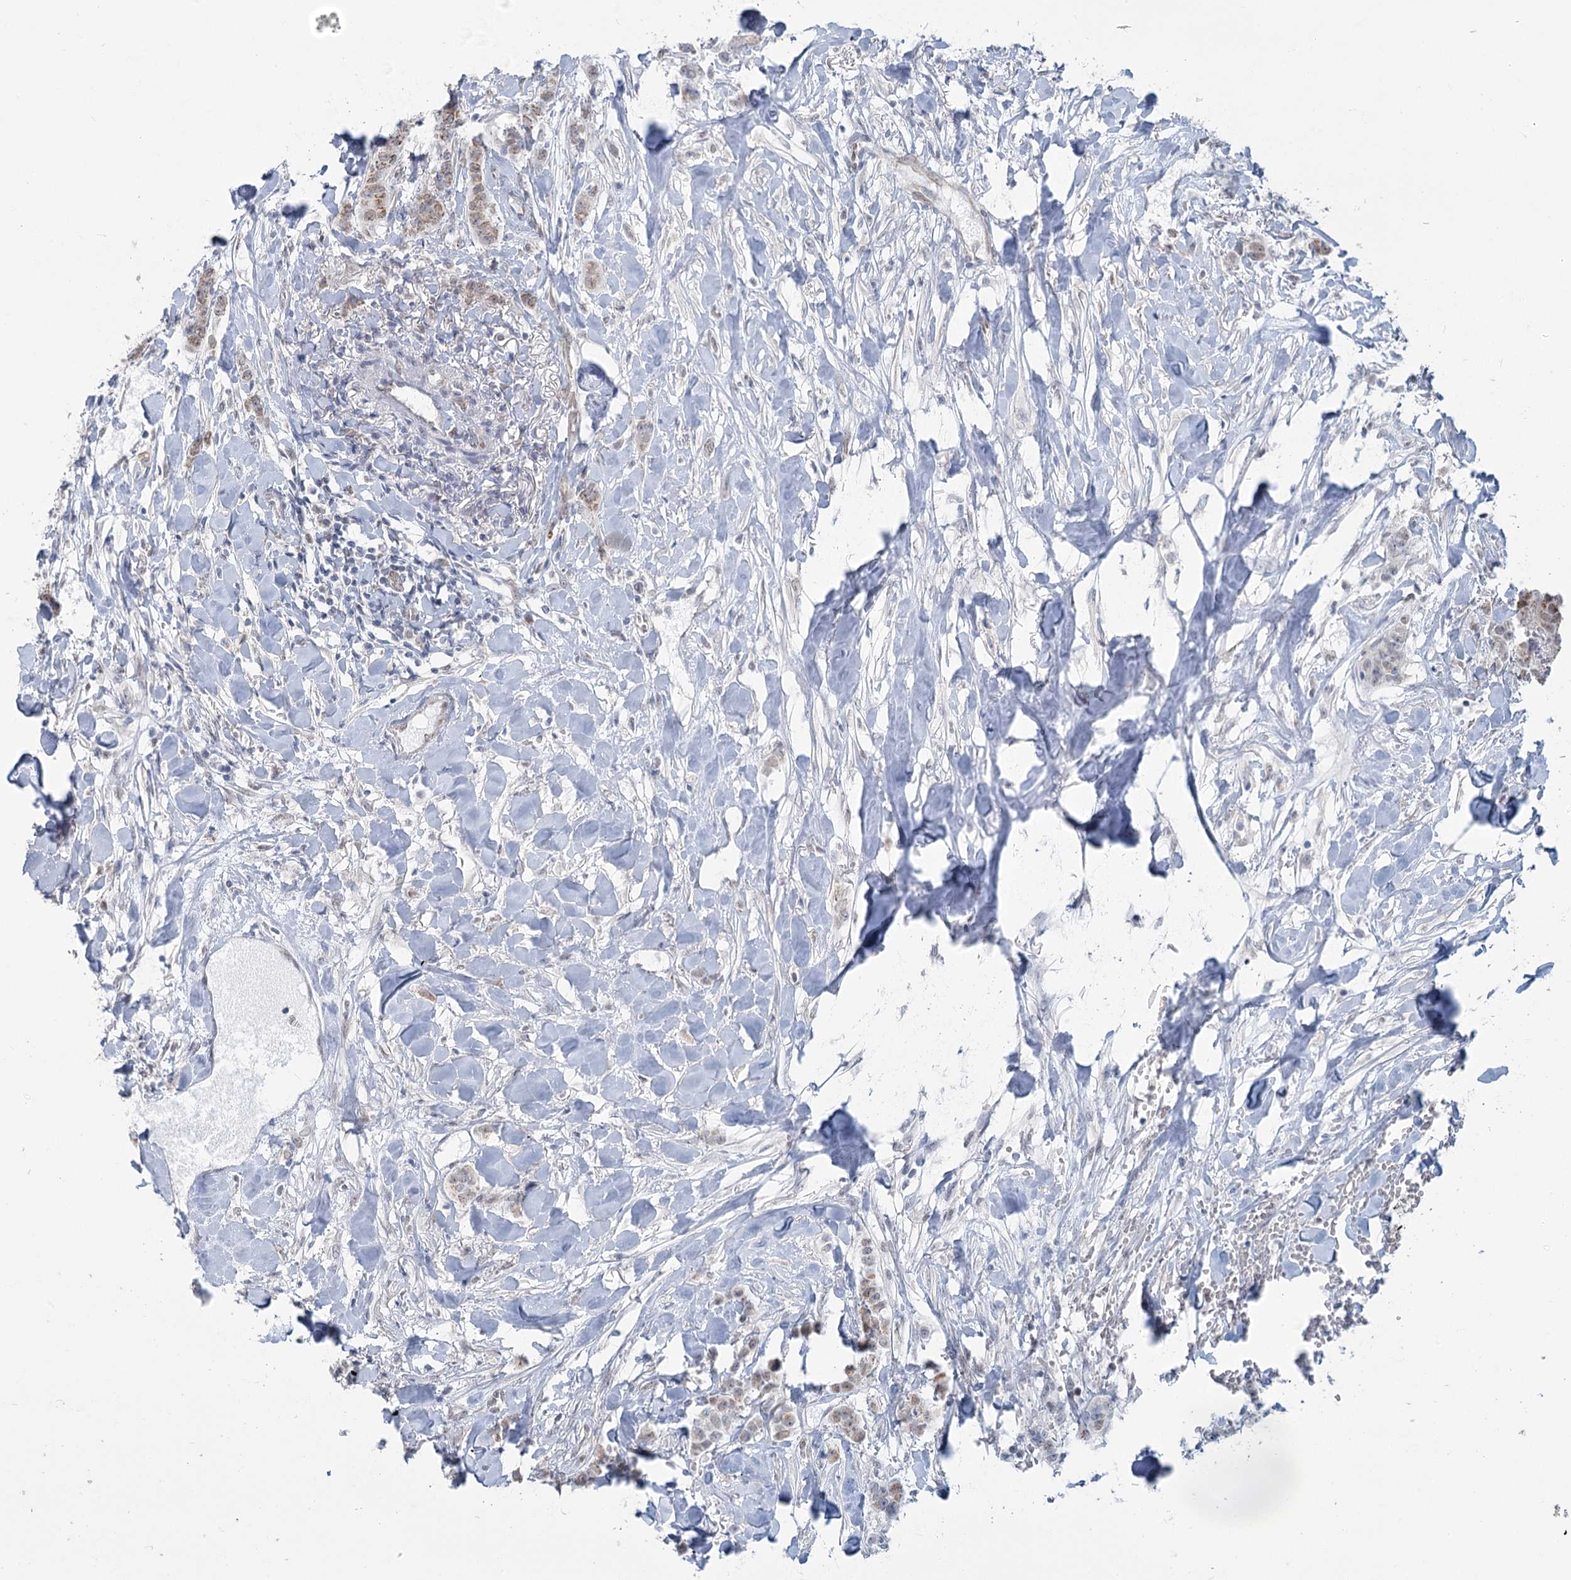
{"staining": {"intensity": "weak", "quantity": "25%-75%", "location": "cytoplasmic/membranous"}, "tissue": "breast cancer", "cell_type": "Tumor cells", "image_type": "cancer", "snomed": [{"axis": "morphology", "description": "Duct carcinoma"}, {"axis": "topography", "description": "Breast"}], "caption": "Breast cancer tissue demonstrates weak cytoplasmic/membranous positivity in approximately 25%-75% of tumor cells", "gene": "MTG1", "patient": {"sex": "female", "age": 40}}